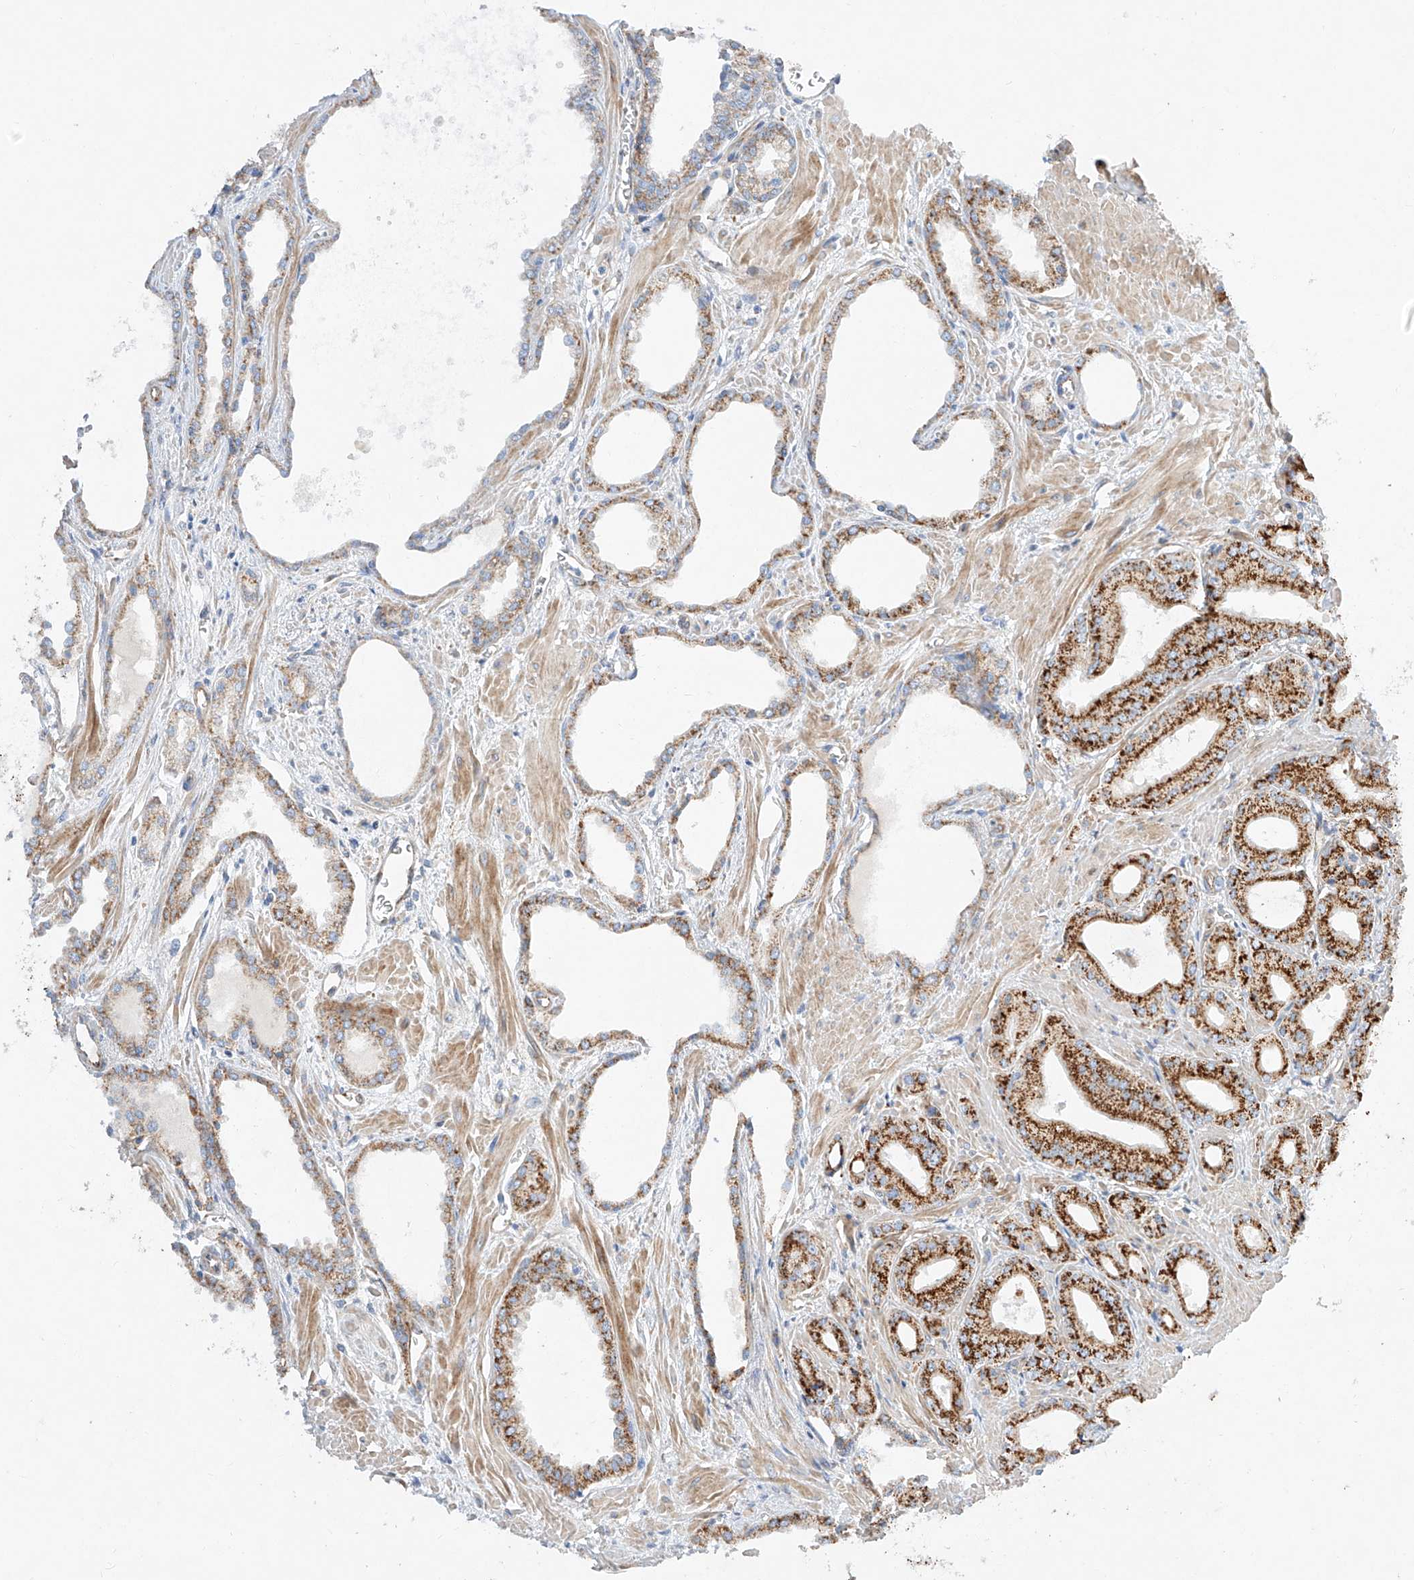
{"staining": {"intensity": "strong", "quantity": "25%-75%", "location": "cytoplasmic/membranous"}, "tissue": "prostate cancer", "cell_type": "Tumor cells", "image_type": "cancer", "snomed": [{"axis": "morphology", "description": "Adenocarcinoma, Low grade"}, {"axis": "topography", "description": "Prostate"}], "caption": "IHC (DAB) staining of human prostate adenocarcinoma (low-grade) displays strong cytoplasmic/membranous protein staining in about 25%-75% of tumor cells.", "gene": "CST9", "patient": {"sex": "male", "age": 67}}